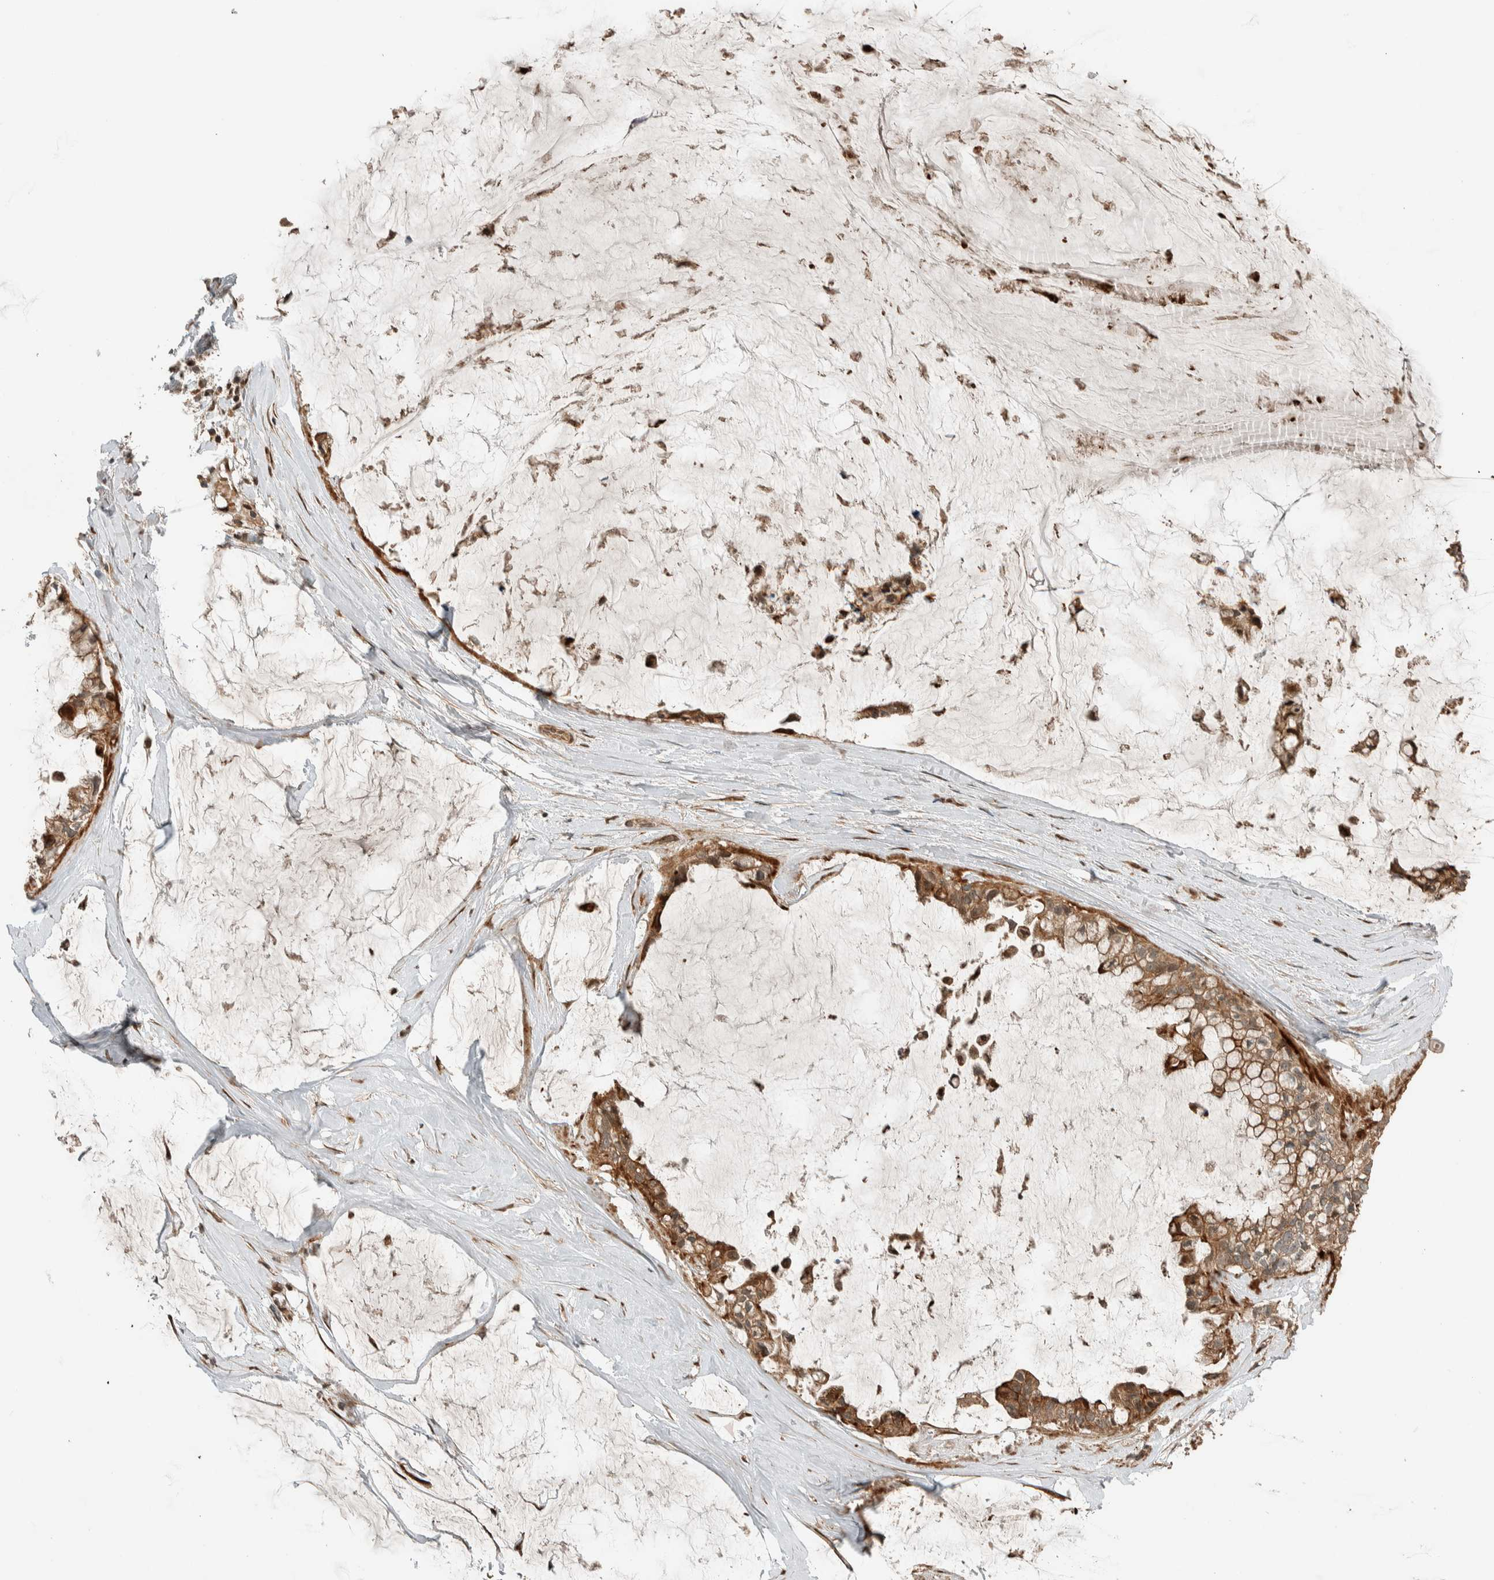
{"staining": {"intensity": "moderate", "quantity": ">75%", "location": "cytoplasmic/membranous"}, "tissue": "ovarian cancer", "cell_type": "Tumor cells", "image_type": "cancer", "snomed": [{"axis": "morphology", "description": "Cystadenocarcinoma, mucinous, NOS"}, {"axis": "topography", "description": "Ovary"}], "caption": "Immunohistochemical staining of ovarian cancer displays medium levels of moderate cytoplasmic/membranous protein expression in approximately >75% of tumor cells.", "gene": "STXBP4", "patient": {"sex": "female", "age": 39}}